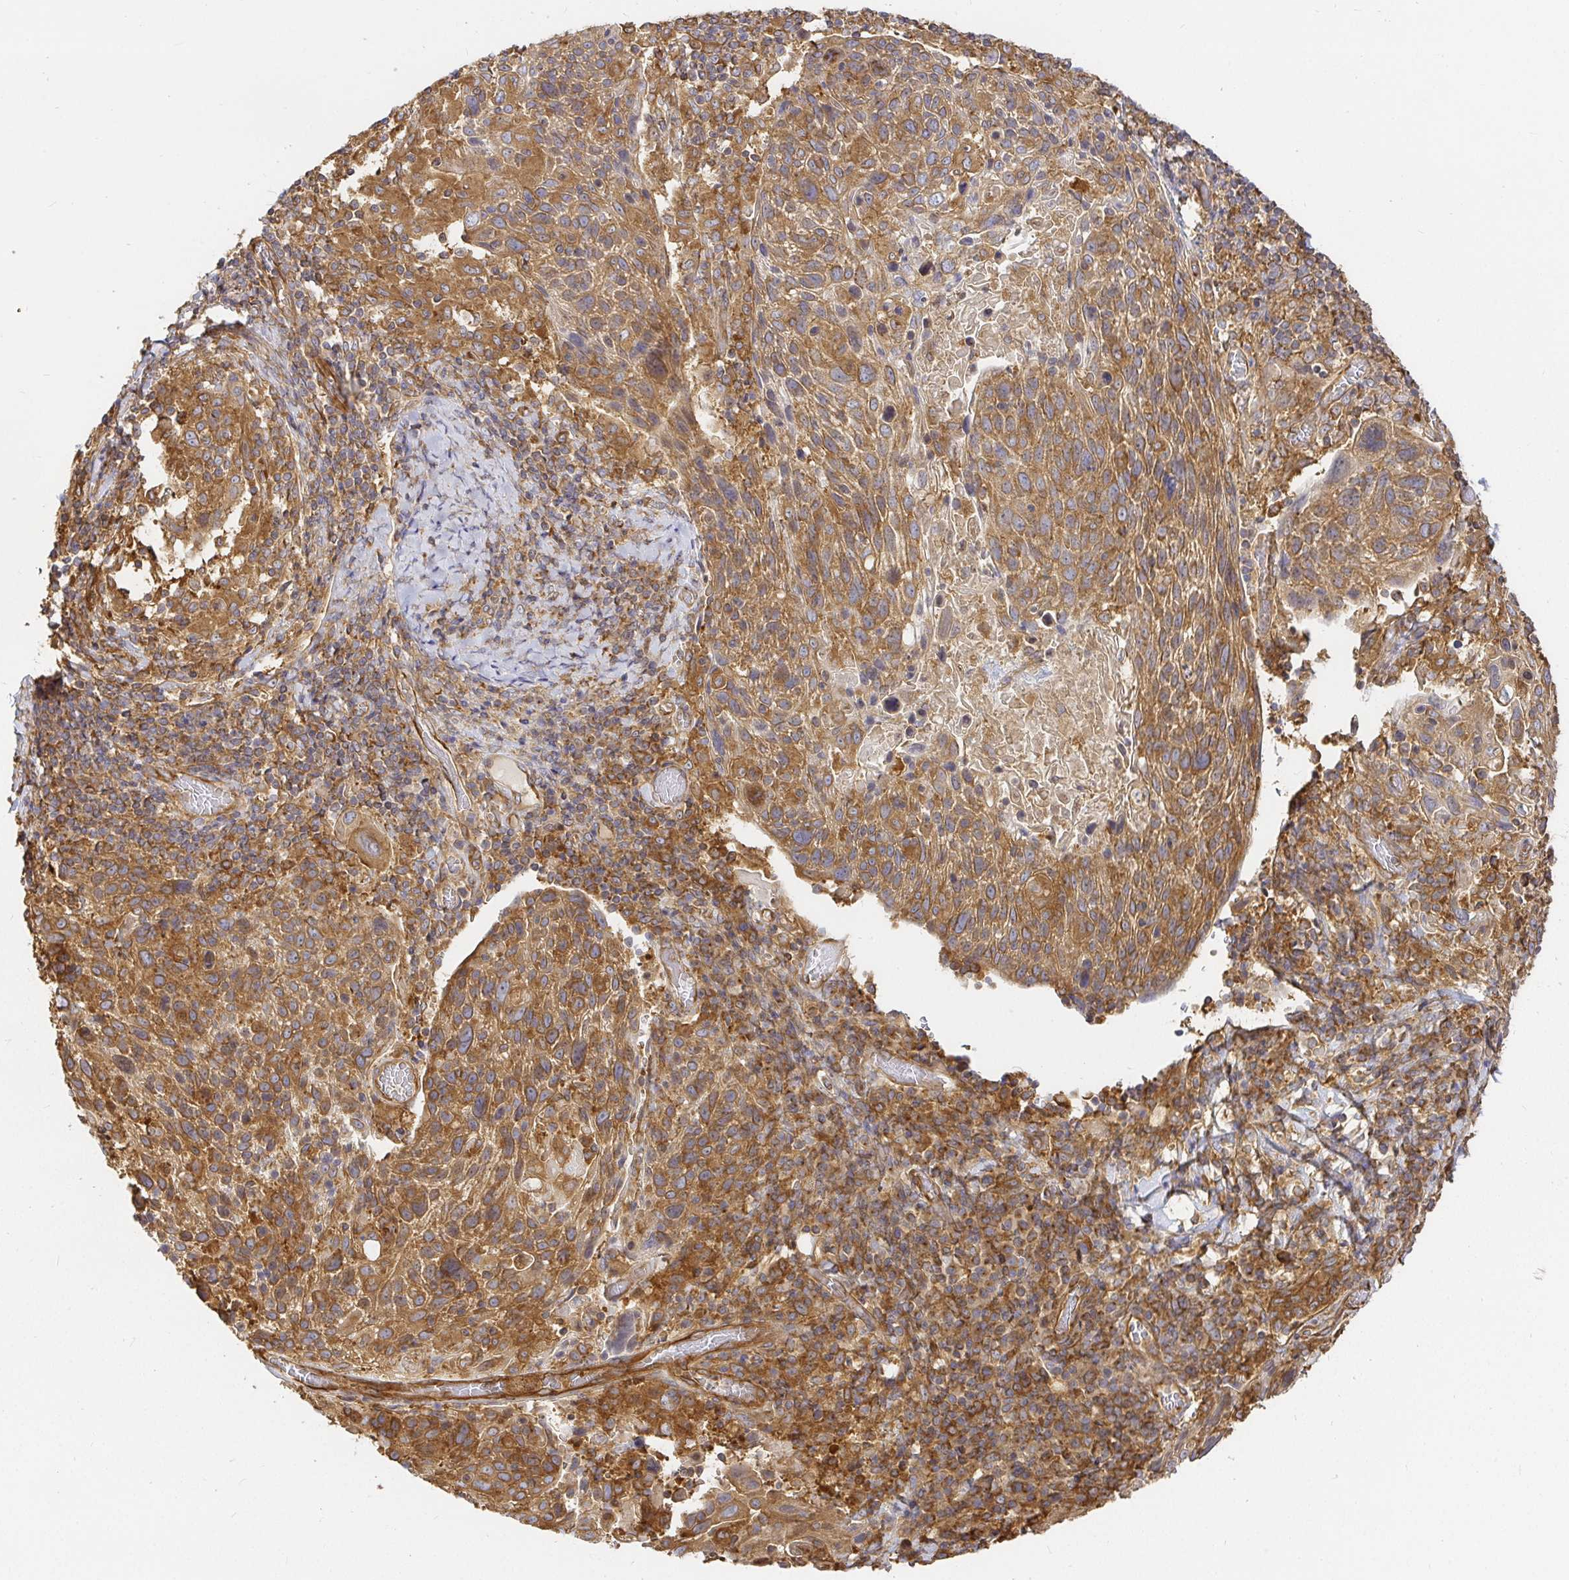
{"staining": {"intensity": "moderate", "quantity": ">75%", "location": "cytoplasmic/membranous"}, "tissue": "cervical cancer", "cell_type": "Tumor cells", "image_type": "cancer", "snomed": [{"axis": "morphology", "description": "Squamous cell carcinoma, NOS"}, {"axis": "topography", "description": "Cervix"}], "caption": "Brown immunohistochemical staining in squamous cell carcinoma (cervical) shows moderate cytoplasmic/membranous expression in approximately >75% of tumor cells. (DAB (3,3'-diaminobenzidine) IHC with brightfield microscopy, high magnification).", "gene": "KIF5B", "patient": {"sex": "female", "age": 61}}